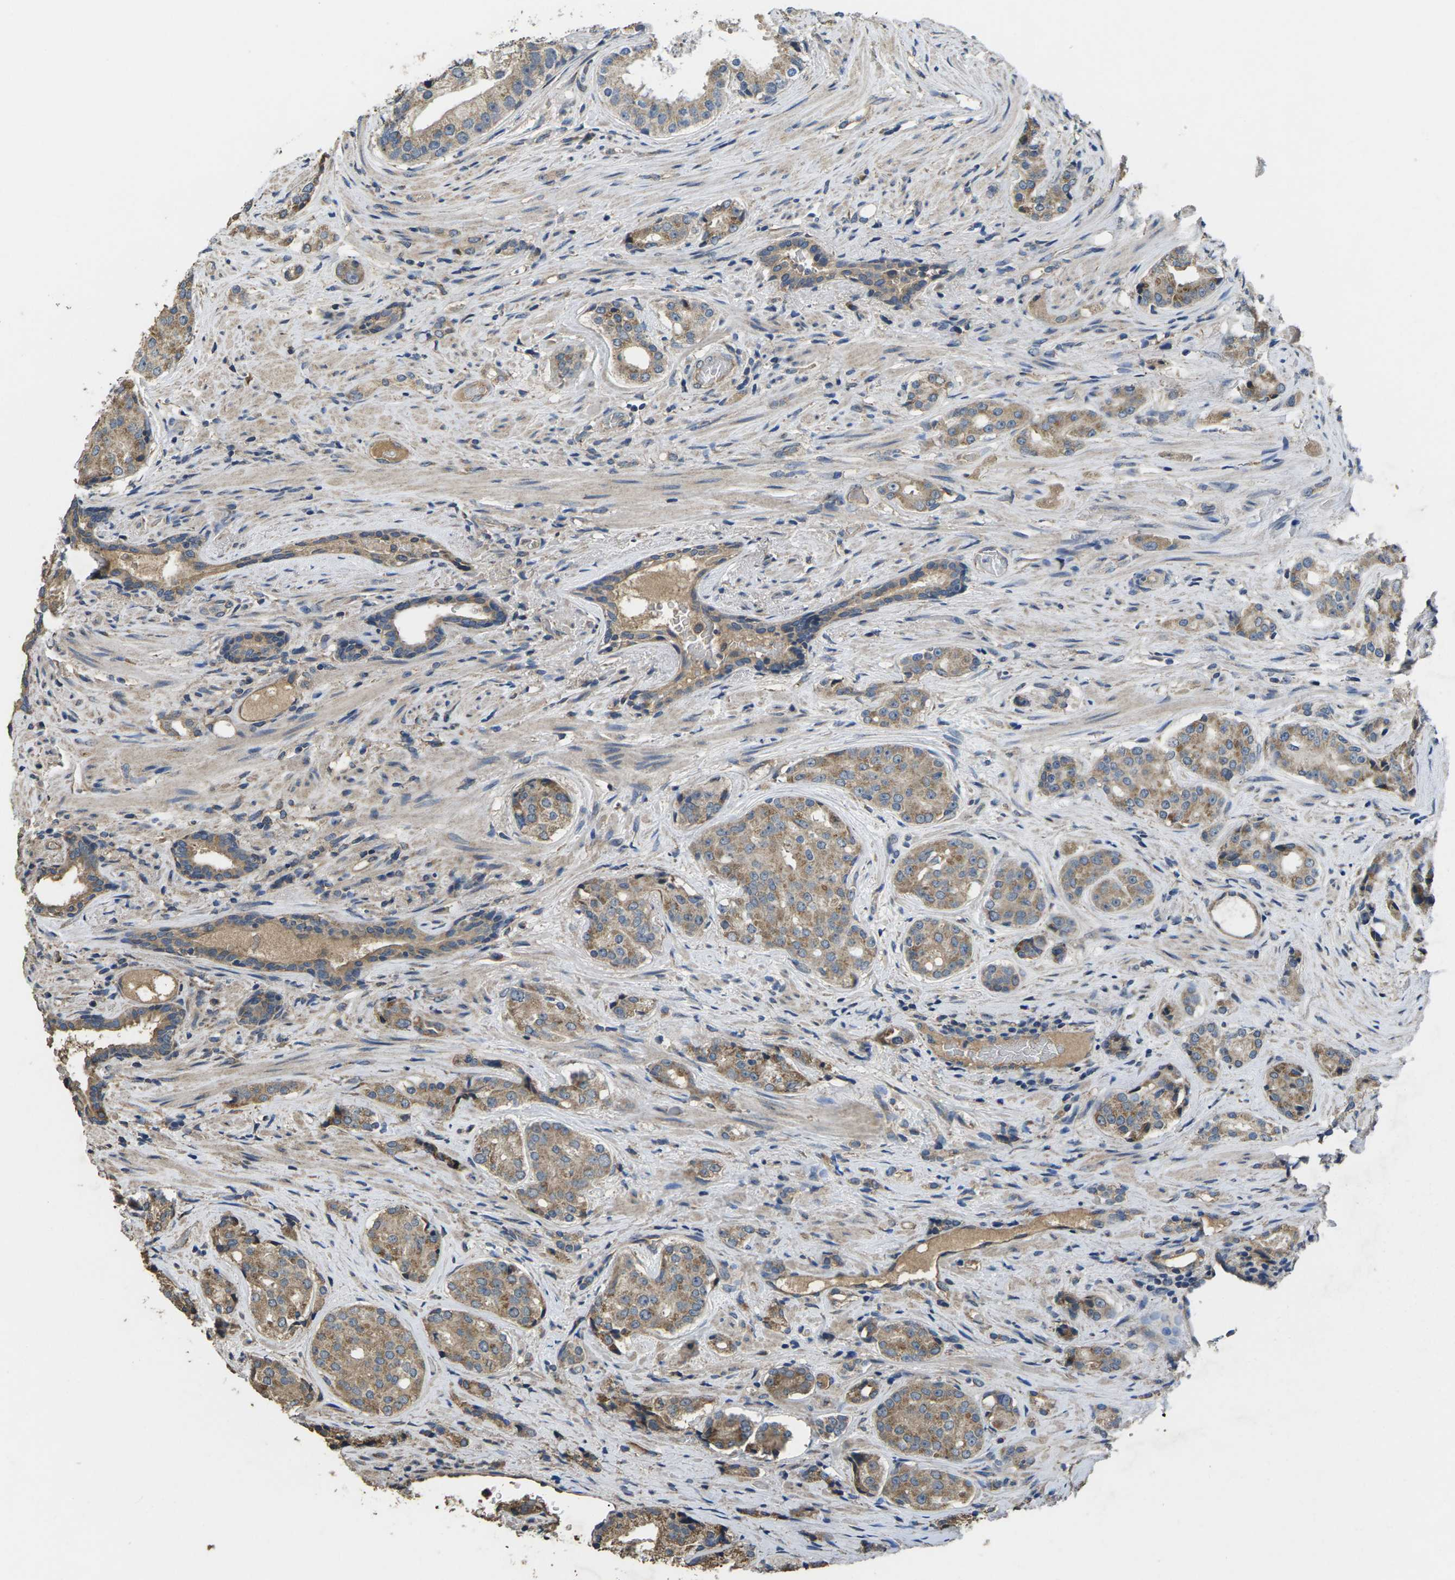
{"staining": {"intensity": "weak", "quantity": "25%-75%", "location": "cytoplasmic/membranous"}, "tissue": "prostate cancer", "cell_type": "Tumor cells", "image_type": "cancer", "snomed": [{"axis": "morphology", "description": "Adenocarcinoma, High grade"}, {"axis": "topography", "description": "Prostate"}], "caption": "Immunohistochemistry of prostate cancer reveals low levels of weak cytoplasmic/membranous expression in about 25%-75% of tumor cells.", "gene": "B4GAT1", "patient": {"sex": "male", "age": 71}}